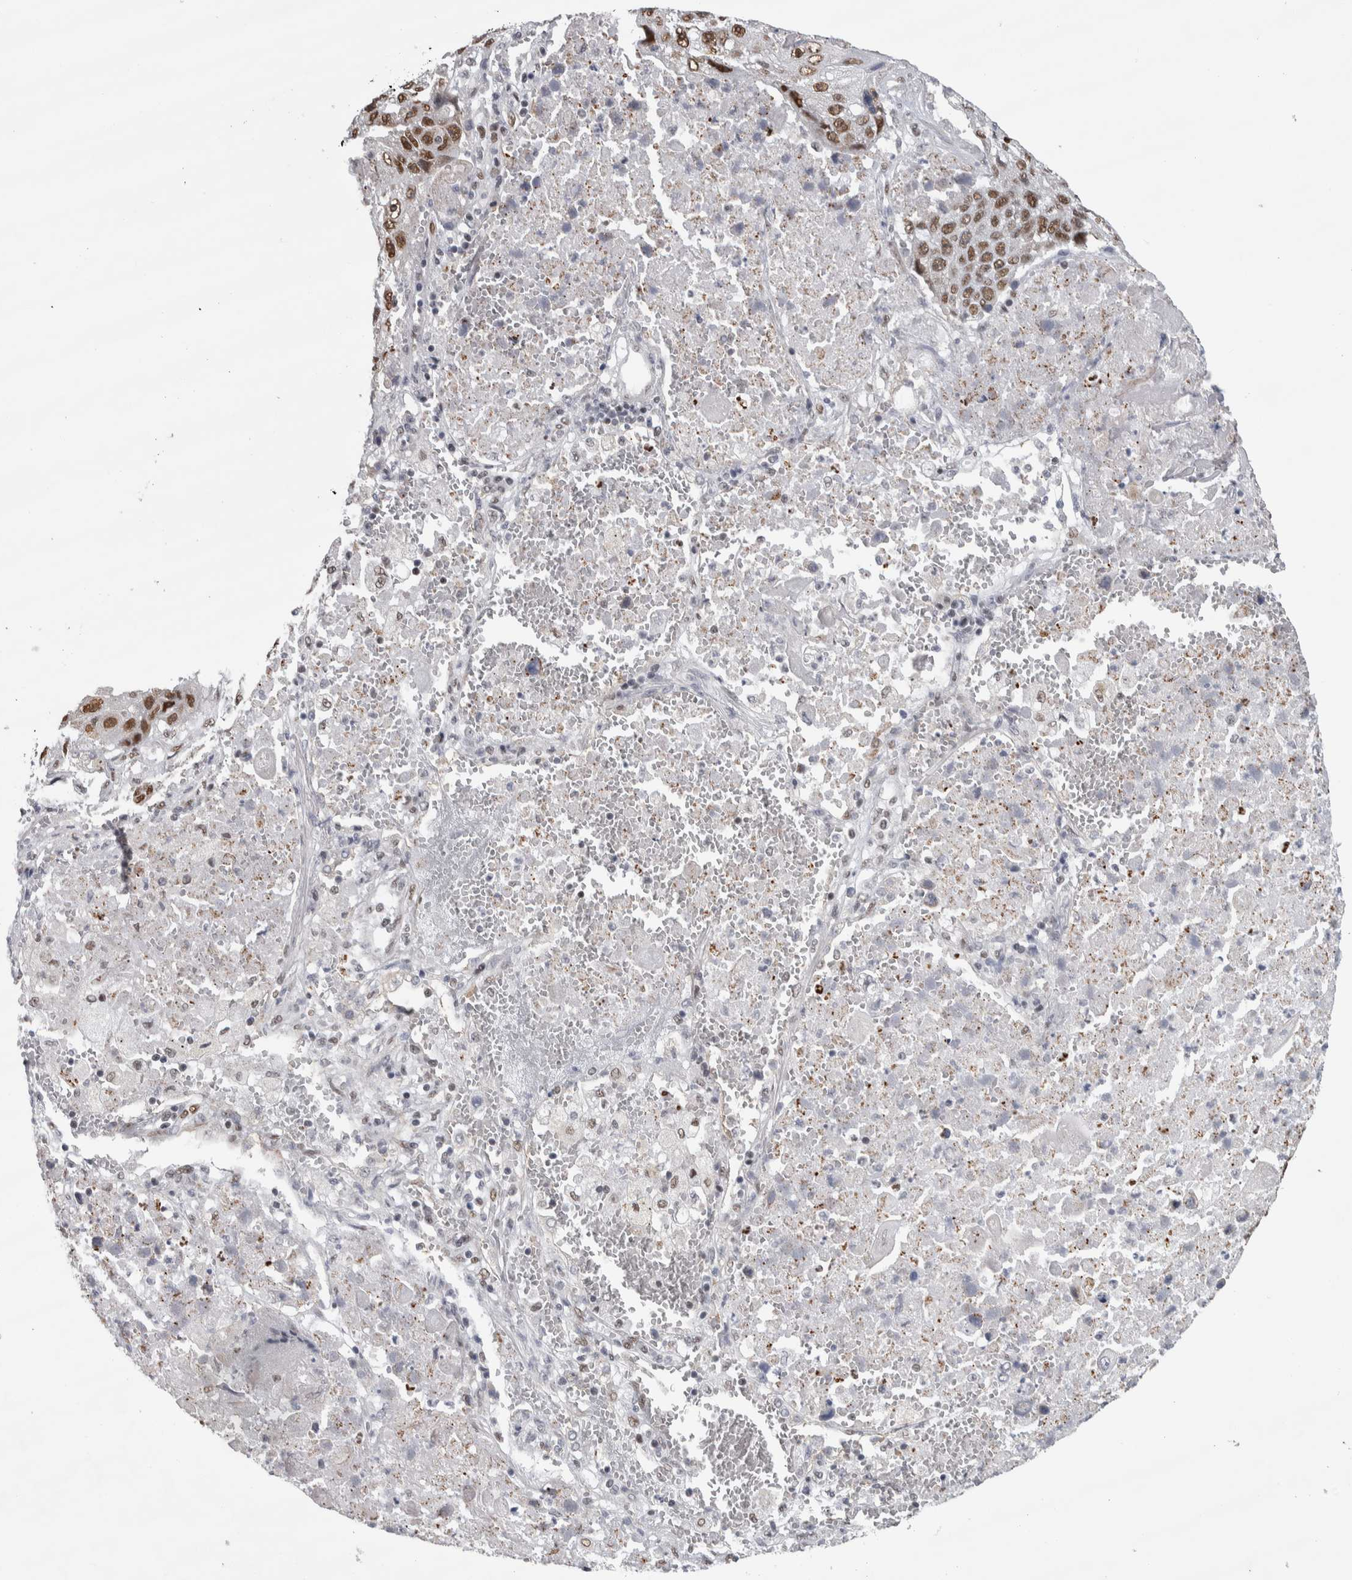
{"staining": {"intensity": "moderate", "quantity": ">75%", "location": "nuclear"}, "tissue": "lung cancer", "cell_type": "Tumor cells", "image_type": "cancer", "snomed": [{"axis": "morphology", "description": "Squamous cell carcinoma, NOS"}, {"axis": "topography", "description": "Lung"}], "caption": "About >75% of tumor cells in lung cancer exhibit moderate nuclear protein positivity as visualized by brown immunohistochemical staining.", "gene": "HEXIM2", "patient": {"sex": "male", "age": 61}}